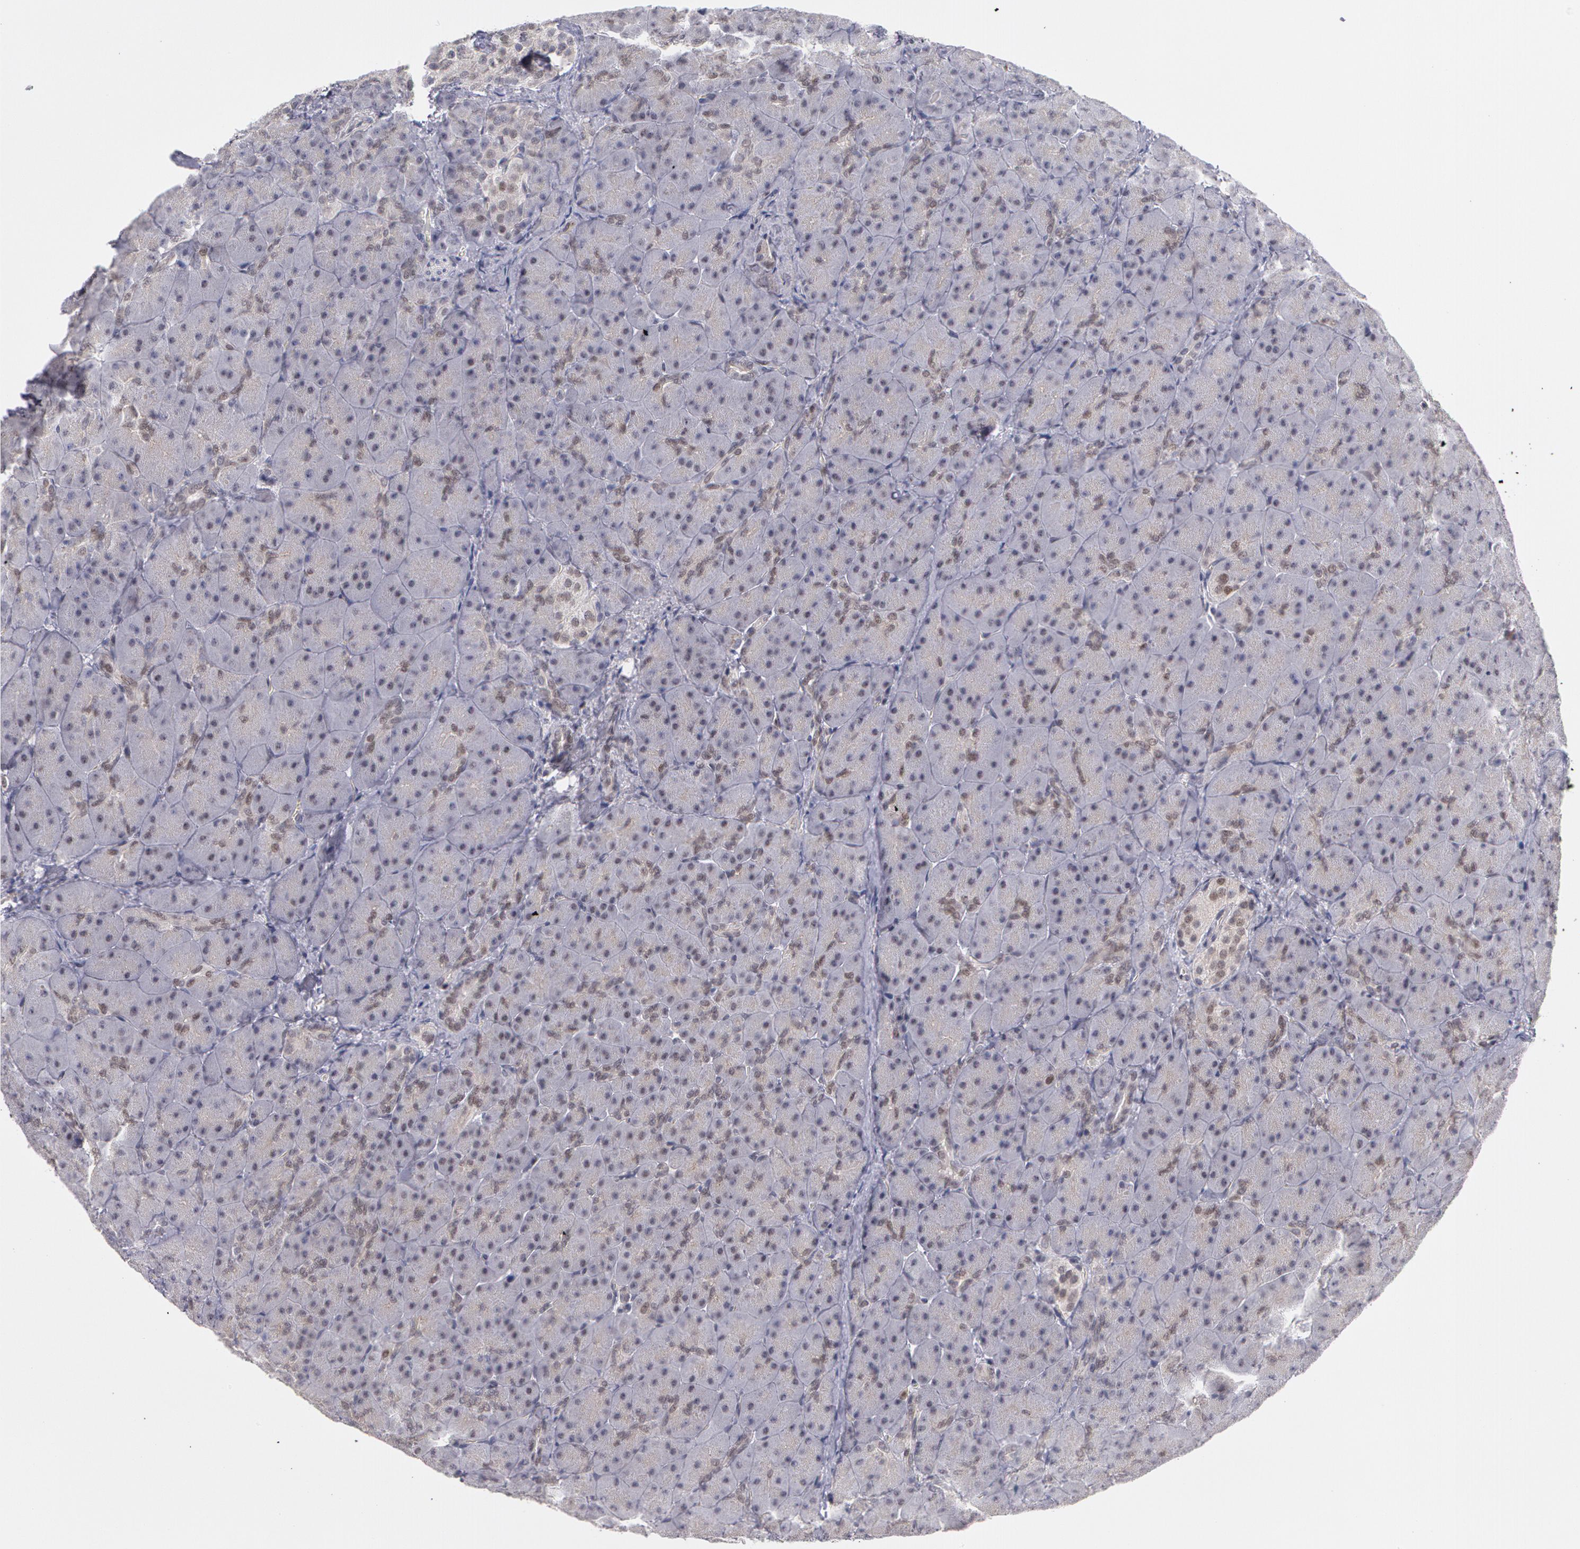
{"staining": {"intensity": "negative", "quantity": "none", "location": "none"}, "tissue": "pancreas", "cell_type": "Exocrine glandular cells", "image_type": "normal", "snomed": [{"axis": "morphology", "description": "Normal tissue, NOS"}, {"axis": "topography", "description": "Pancreas"}], "caption": "A high-resolution histopathology image shows immunohistochemistry (IHC) staining of unremarkable pancreas, which demonstrates no significant staining in exocrine glandular cells. Brightfield microscopy of immunohistochemistry stained with DAB (brown) and hematoxylin (blue), captured at high magnification.", "gene": "PRICKLE1", "patient": {"sex": "male", "age": 66}}